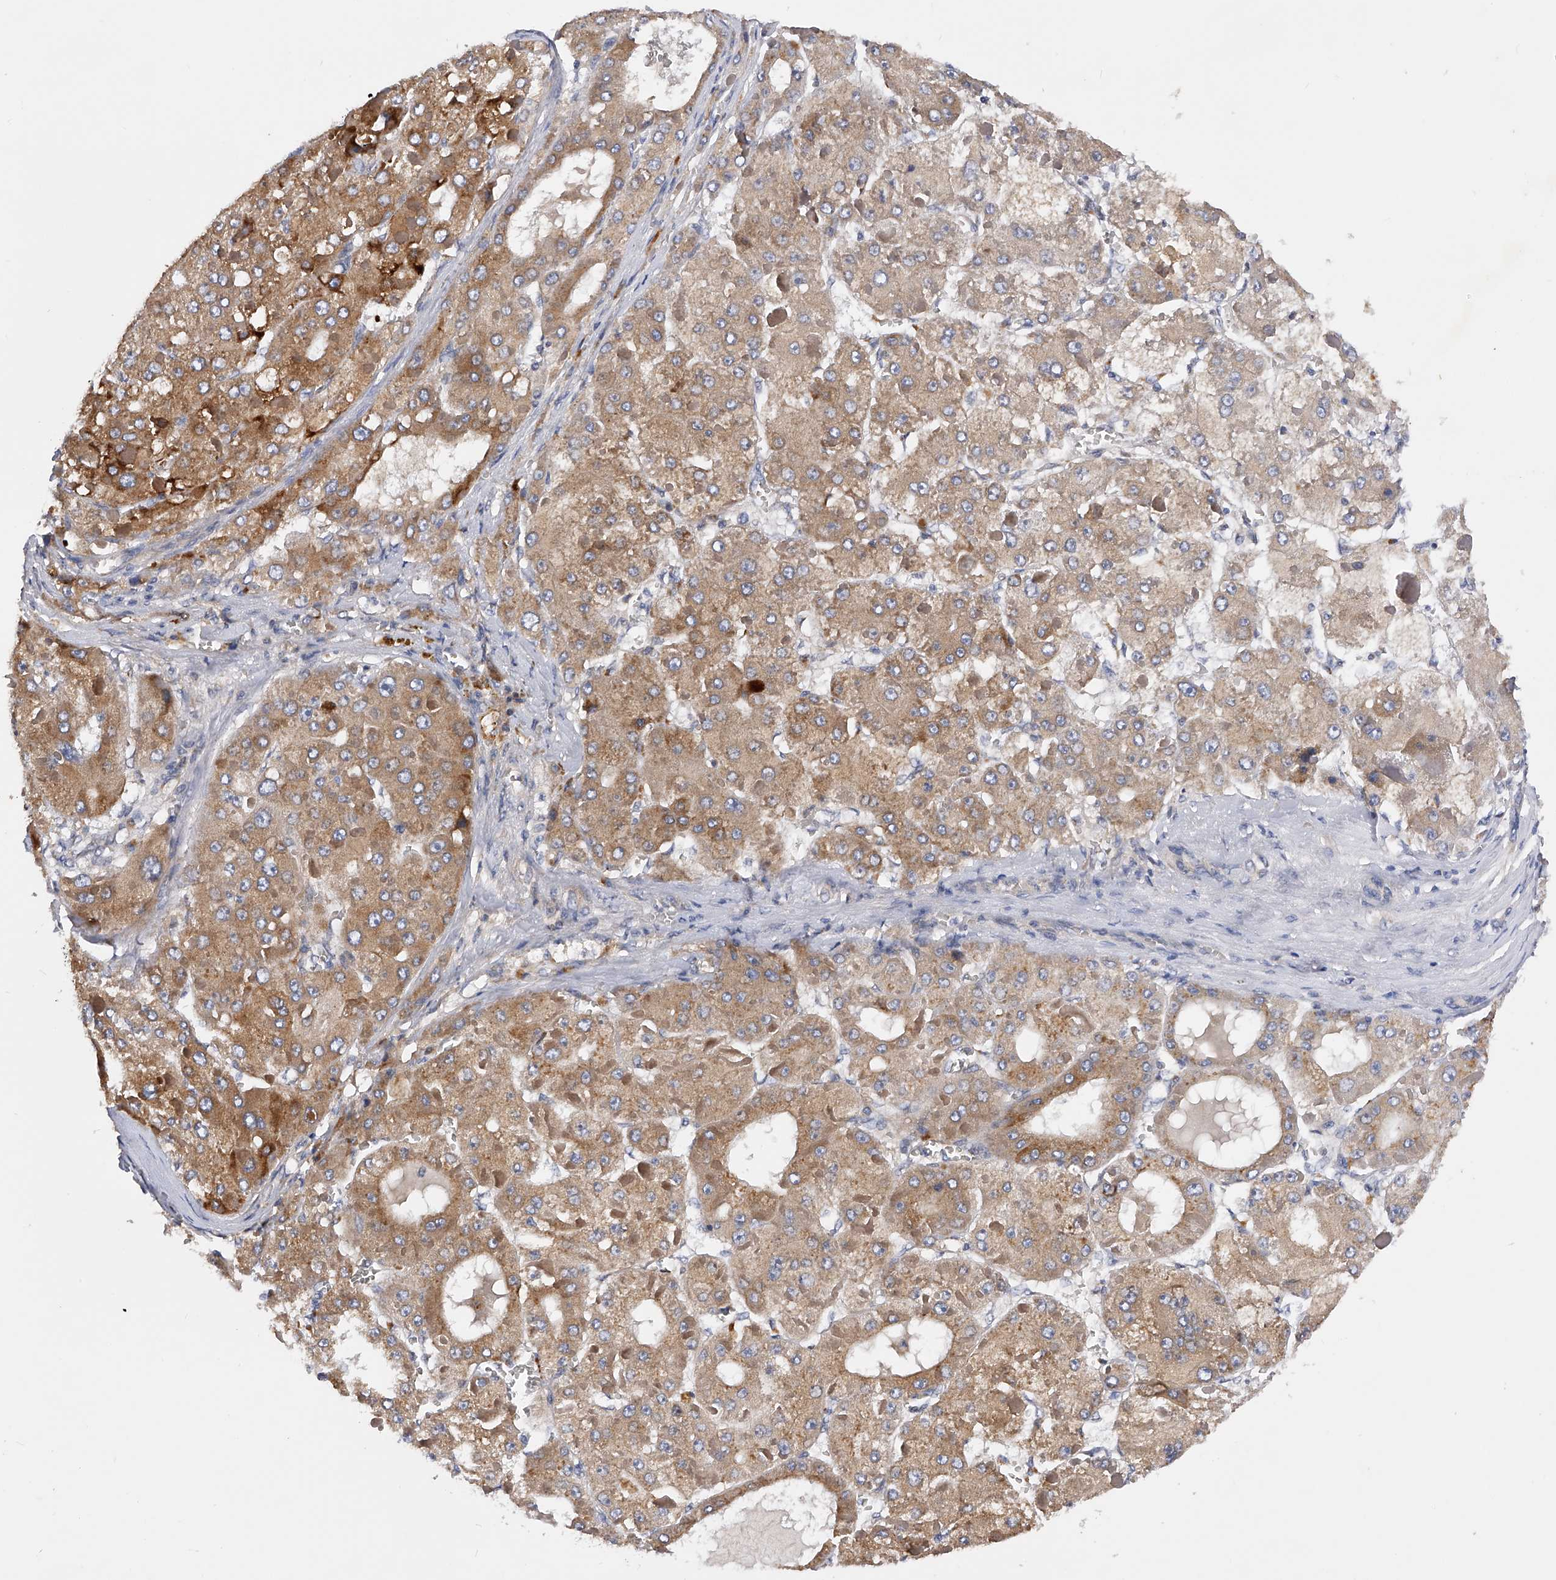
{"staining": {"intensity": "moderate", "quantity": ">75%", "location": "cytoplasmic/membranous"}, "tissue": "liver cancer", "cell_type": "Tumor cells", "image_type": "cancer", "snomed": [{"axis": "morphology", "description": "Carcinoma, Hepatocellular, NOS"}, {"axis": "topography", "description": "Liver"}], "caption": "Tumor cells demonstrate medium levels of moderate cytoplasmic/membranous positivity in about >75% of cells in liver hepatocellular carcinoma. The staining was performed using DAB (3,3'-diaminobenzidine) to visualize the protein expression in brown, while the nuclei were stained in blue with hematoxylin (Magnification: 20x).", "gene": "ARL4C", "patient": {"sex": "female", "age": 73}}